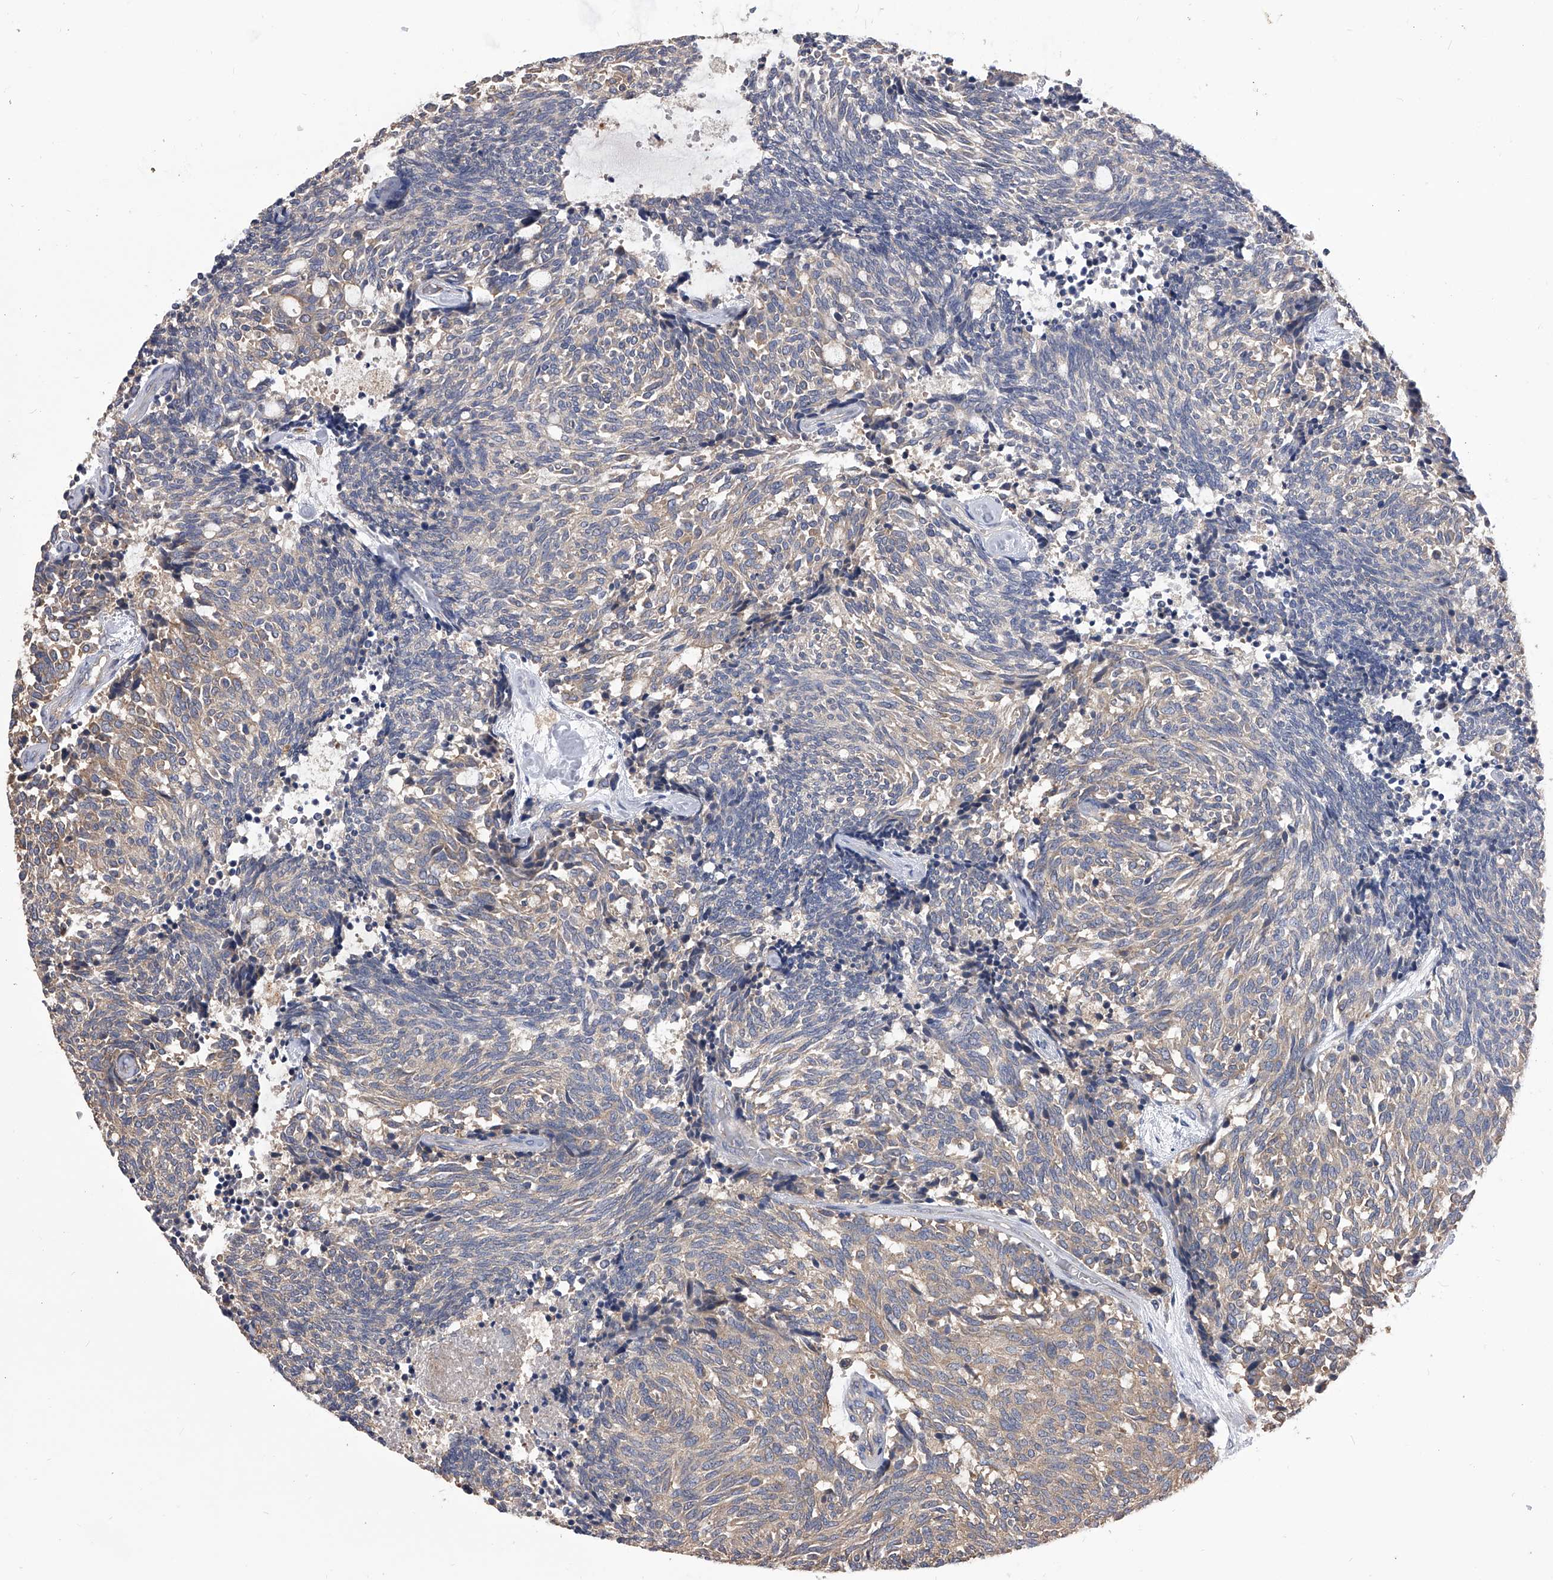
{"staining": {"intensity": "weak", "quantity": "25%-75%", "location": "cytoplasmic/membranous"}, "tissue": "carcinoid", "cell_type": "Tumor cells", "image_type": "cancer", "snomed": [{"axis": "morphology", "description": "Carcinoid, malignant, NOS"}, {"axis": "topography", "description": "Pancreas"}], "caption": "IHC of carcinoid demonstrates low levels of weak cytoplasmic/membranous positivity in about 25%-75% of tumor cells.", "gene": "CUL7", "patient": {"sex": "female", "age": 54}}